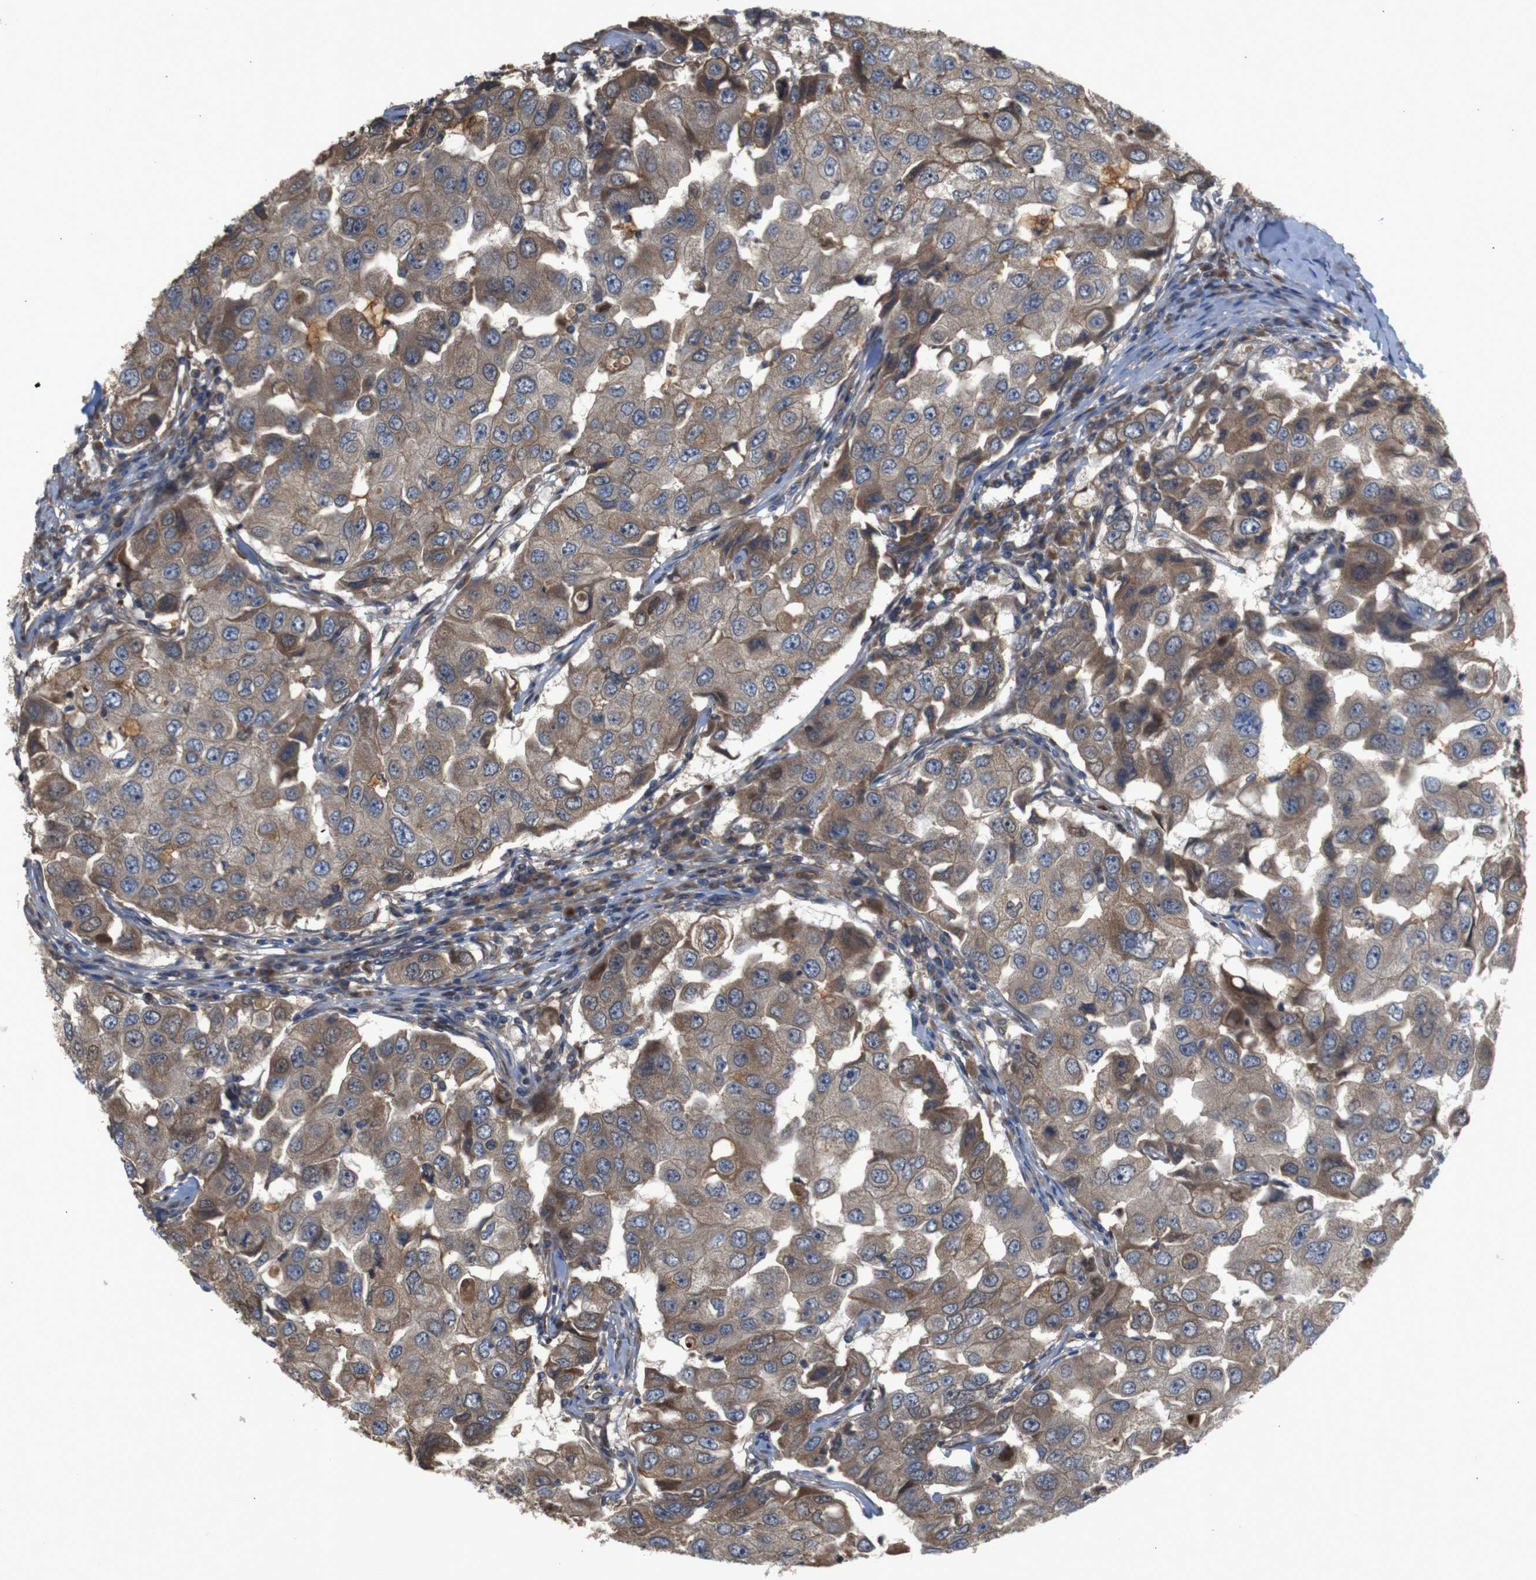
{"staining": {"intensity": "moderate", "quantity": ">75%", "location": "cytoplasmic/membranous"}, "tissue": "breast cancer", "cell_type": "Tumor cells", "image_type": "cancer", "snomed": [{"axis": "morphology", "description": "Duct carcinoma"}, {"axis": "topography", "description": "Breast"}], "caption": "A brown stain shows moderate cytoplasmic/membranous expression of a protein in human breast intraductal carcinoma tumor cells.", "gene": "PTPN1", "patient": {"sex": "female", "age": 27}}